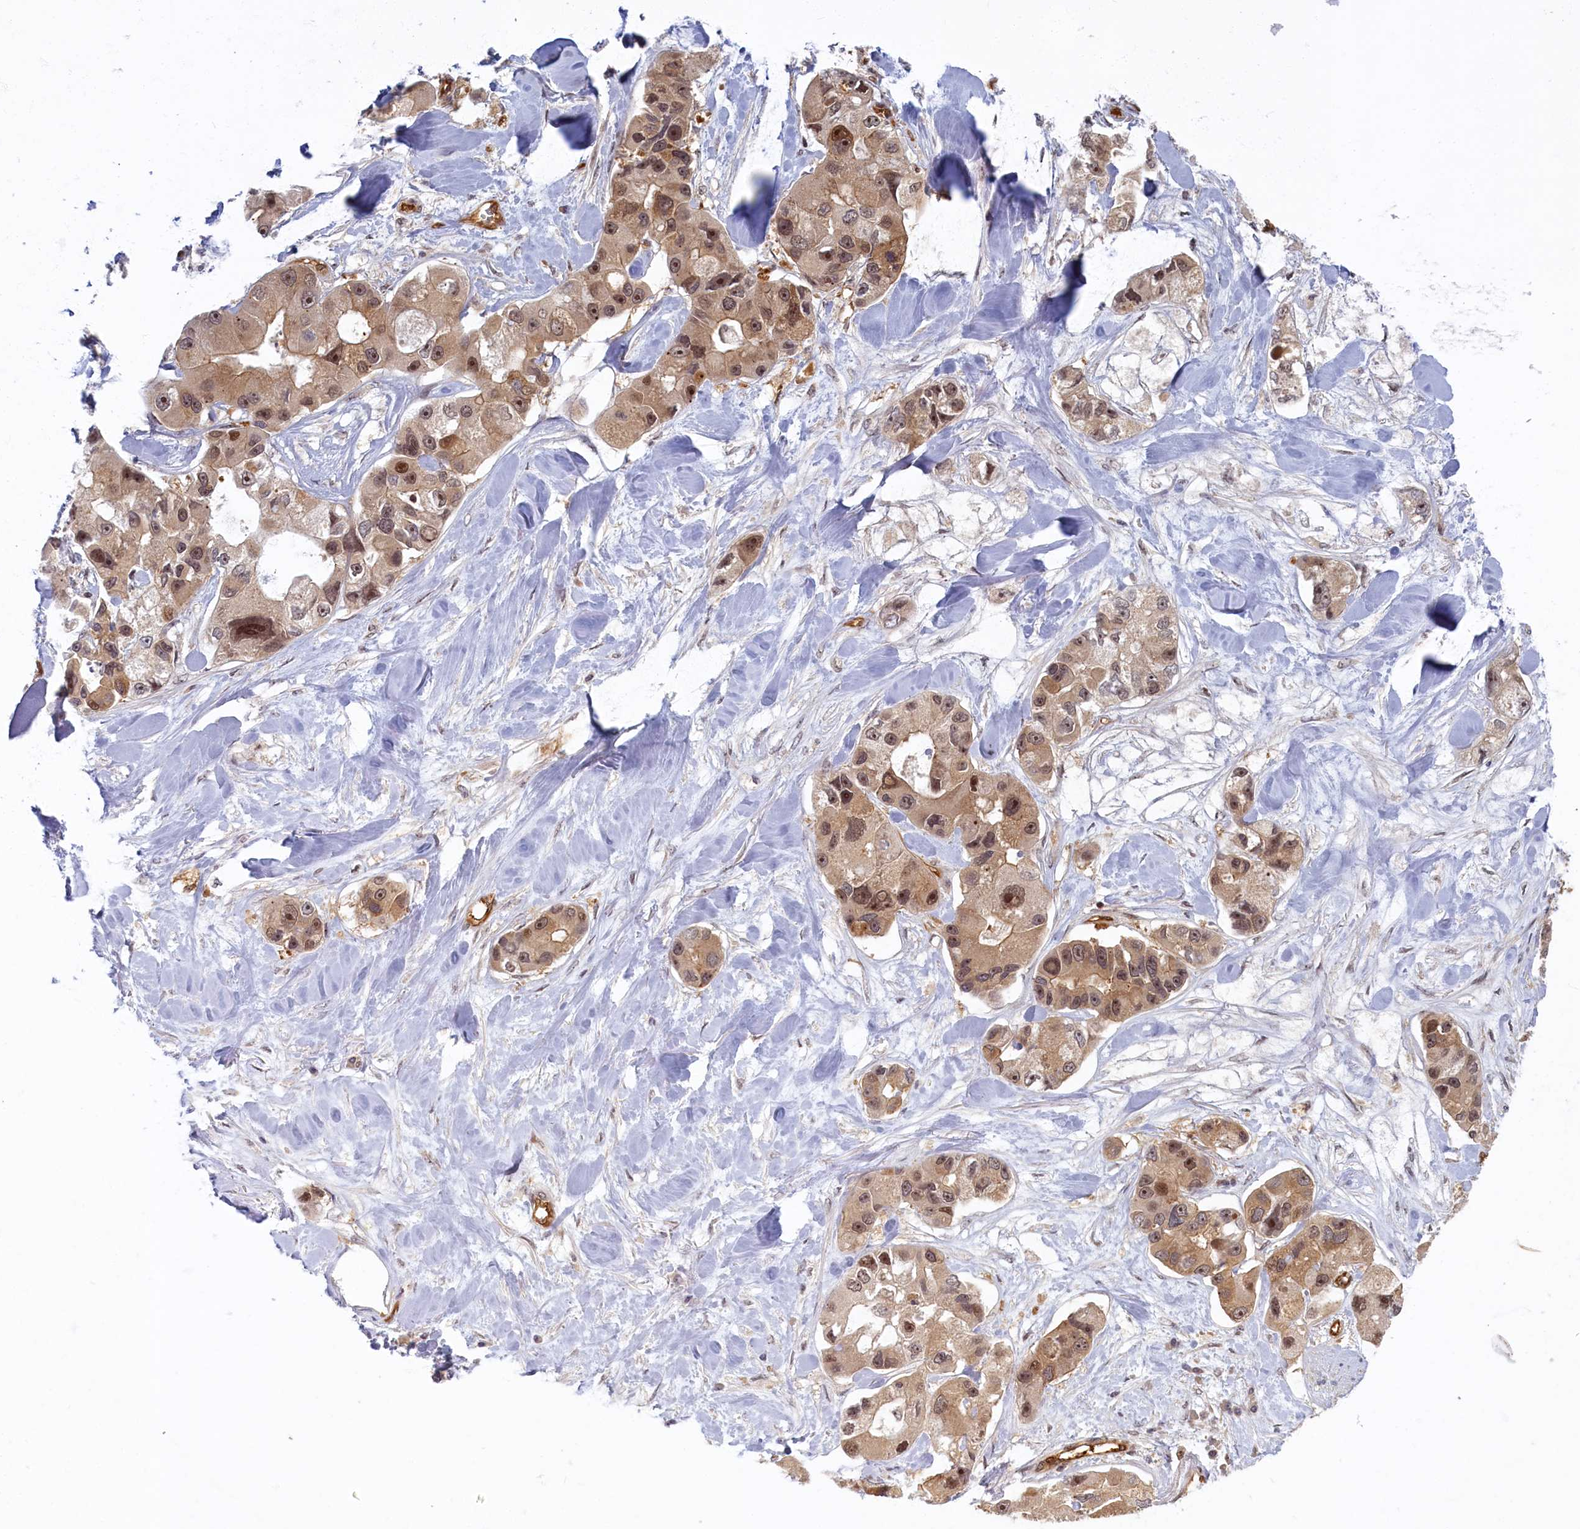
{"staining": {"intensity": "moderate", "quantity": ">75%", "location": "cytoplasmic/membranous,nuclear"}, "tissue": "lung cancer", "cell_type": "Tumor cells", "image_type": "cancer", "snomed": [{"axis": "morphology", "description": "Adenocarcinoma, NOS"}, {"axis": "topography", "description": "Lung"}], "caption": "Moderate cytoplasmic/membranous and nuclear protein staining is present in approximately >75% of tumor cells in lung cancer. The staining is performed using DAB (3,3'-diaminobenzidine) brown chromogen to label protein expression. The nuclei are counter-stained blue using hematoxylin.", "gene": "SNRK", "patient": {"sex": "female", "age": 54}}